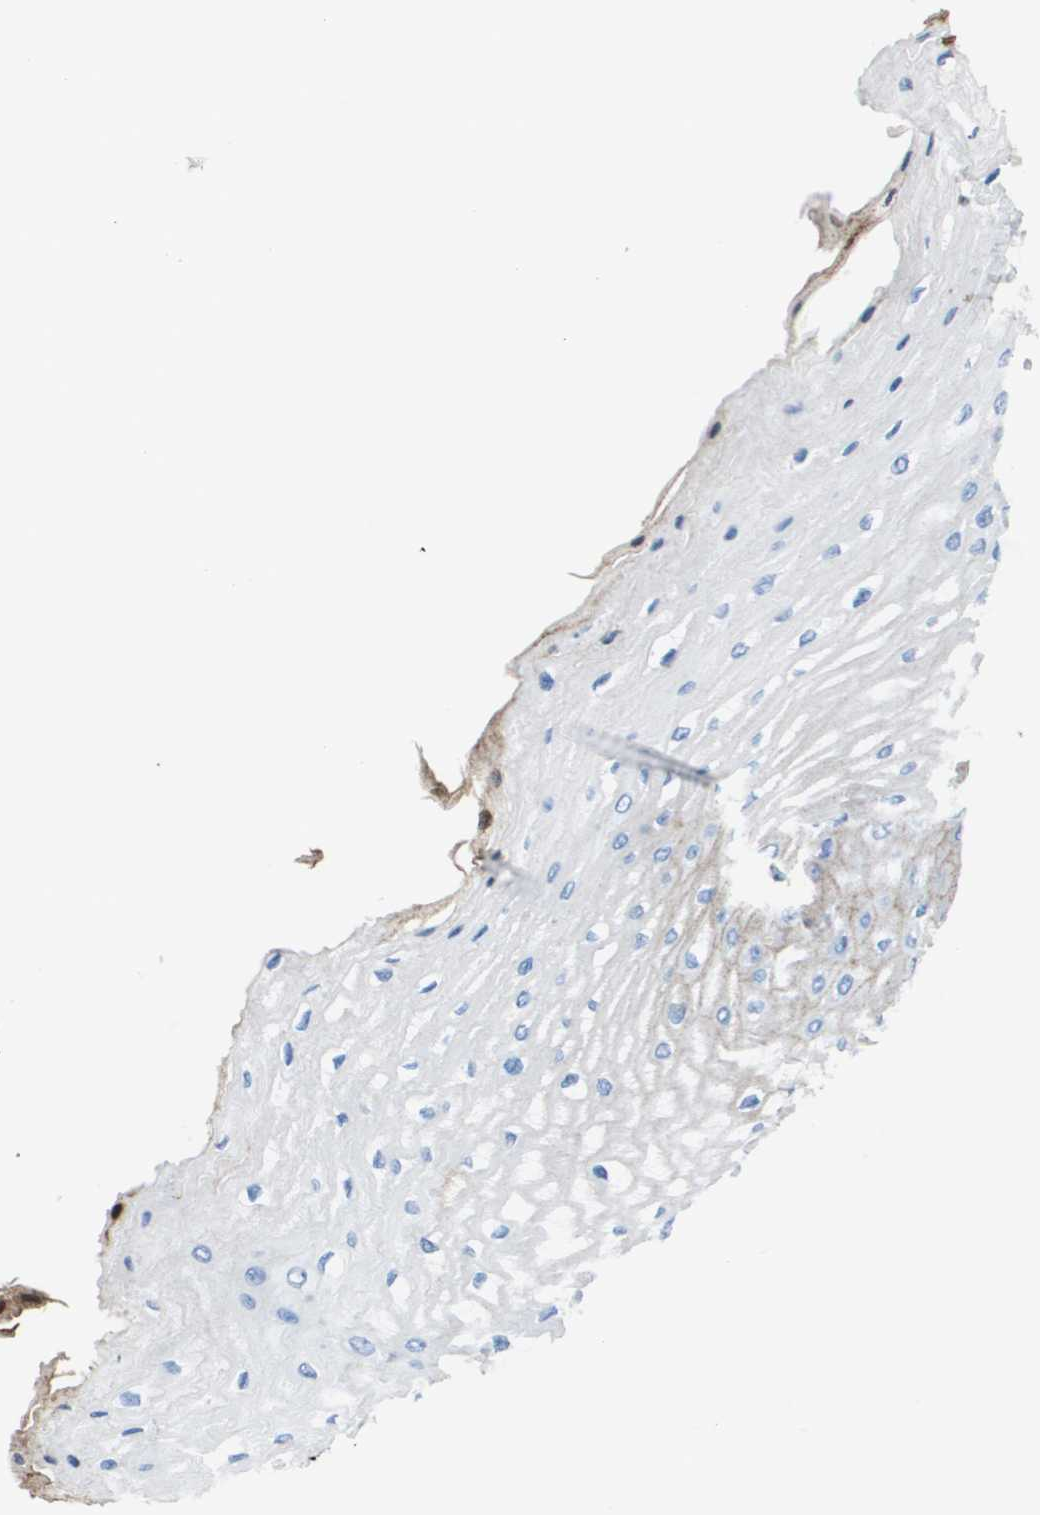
{"staining": {"intensity": "weak", "quantity": "<25%", "location": "cytoplasmic/membranous"}, "tissue": "esophagus", "cell_type": "Squamous epithelial cells", "image_type": "normal", "snomed": [{"axis": "morphology", "description": "Normal tissue, NOS"}, {"axis": "topography", "description": "Esophagus"}], "caption": "Immunohistochemical staining of normal human esophagus demonstrates no significant positivity in squamous epithelial cells. Nuclei are stained in blue.", "gene": "VTN", "patient": {"sex": "male", "age": 54}}